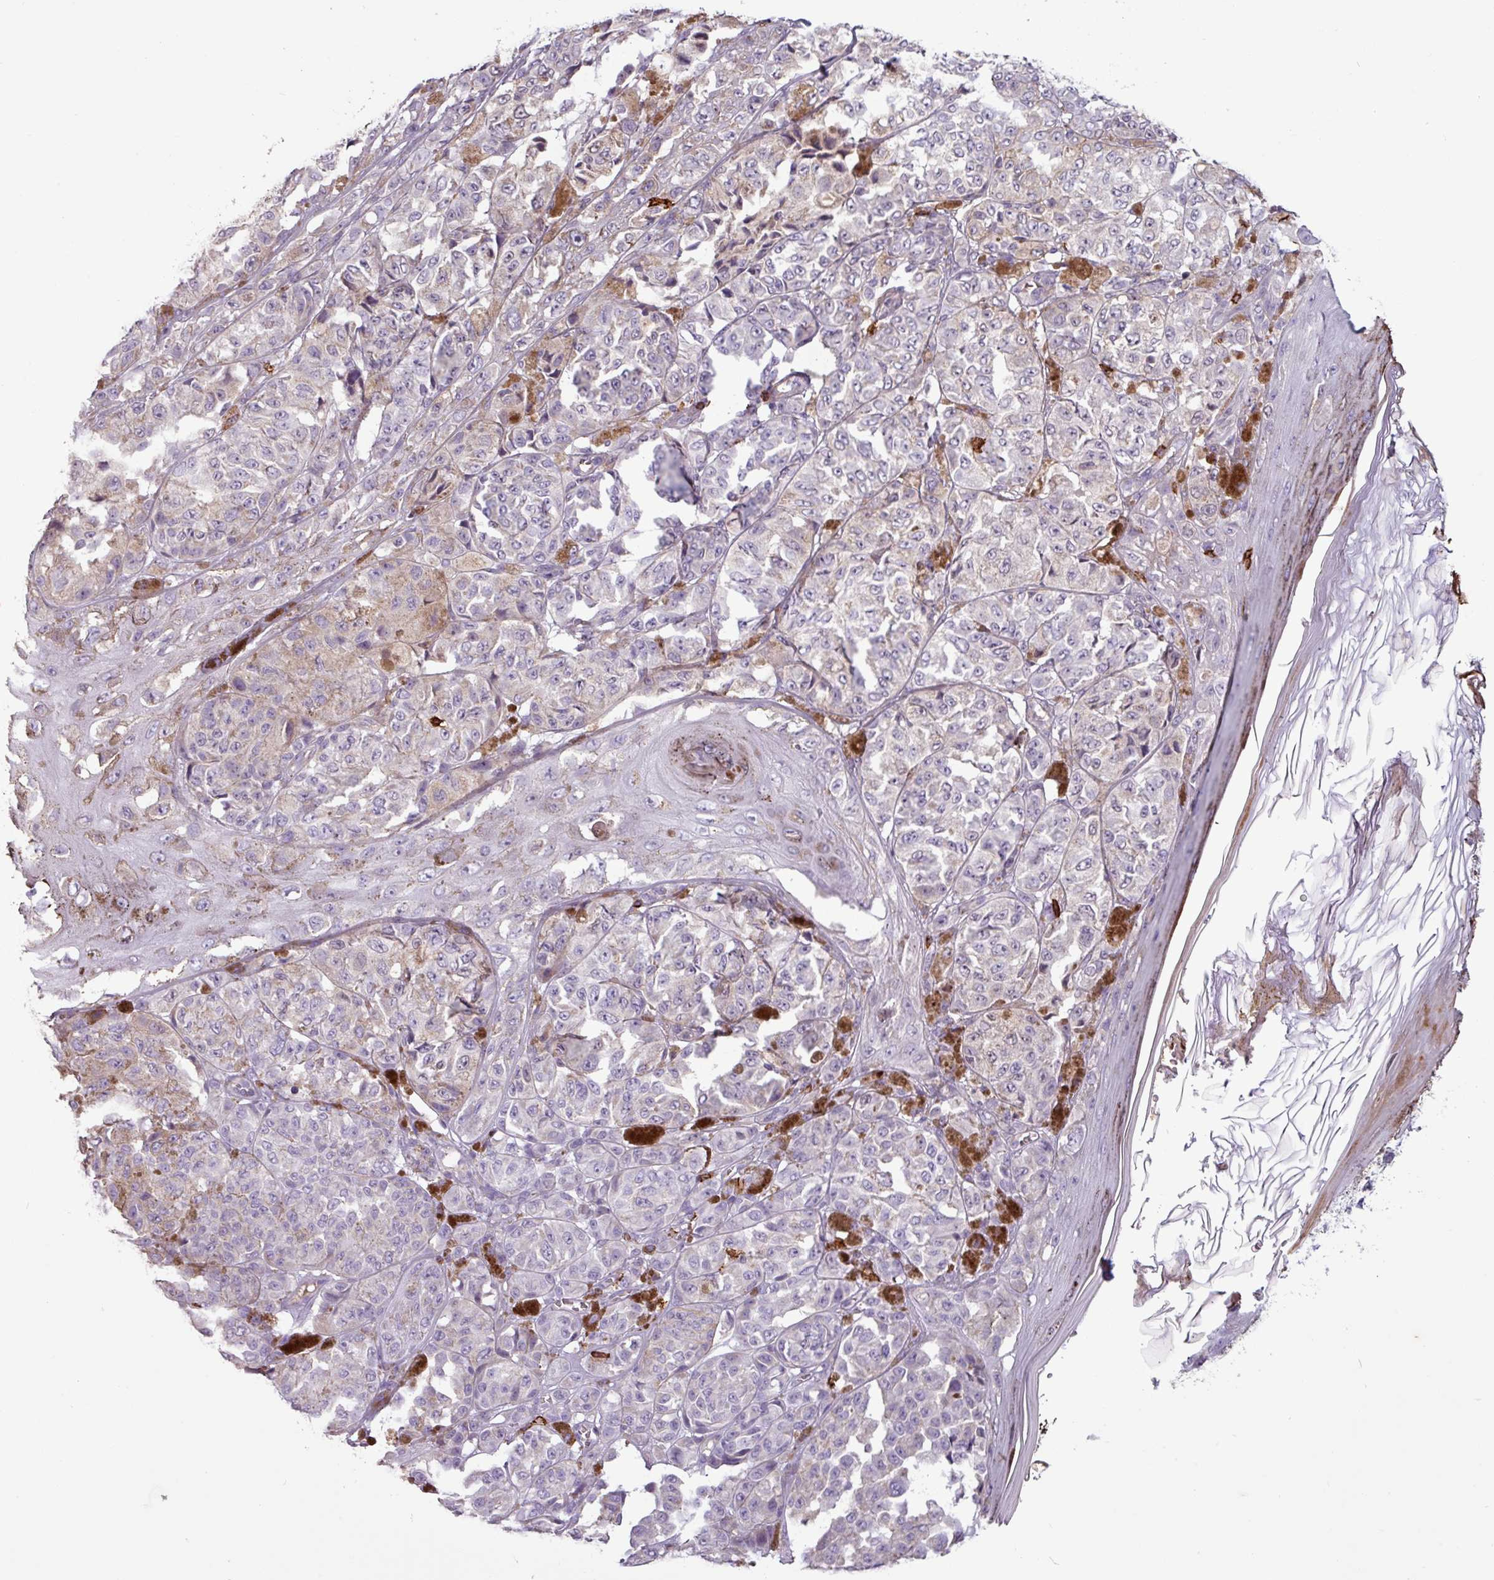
{"staining": {"intensity": "negative", "quantity": "none", "location": "none"}, "tissue": "melanoma", "cell_type": "Tumor cells", "image_type": "cancer", "snomed": [{"axis": "morphology", "description": "Malignant melanoma, NOS"}, {"axis": "topography", "description": "Skin"}], "caption": "Immunohistochemical staining of human malignant melanoma reveals no significant staining in tumor cells. (DAB (3,3'-diaminobenzidine) immunohistochemistry (IHC), high magnification).", "gene": "CD8A", "patient": {"sex": "male", "age": 42}}